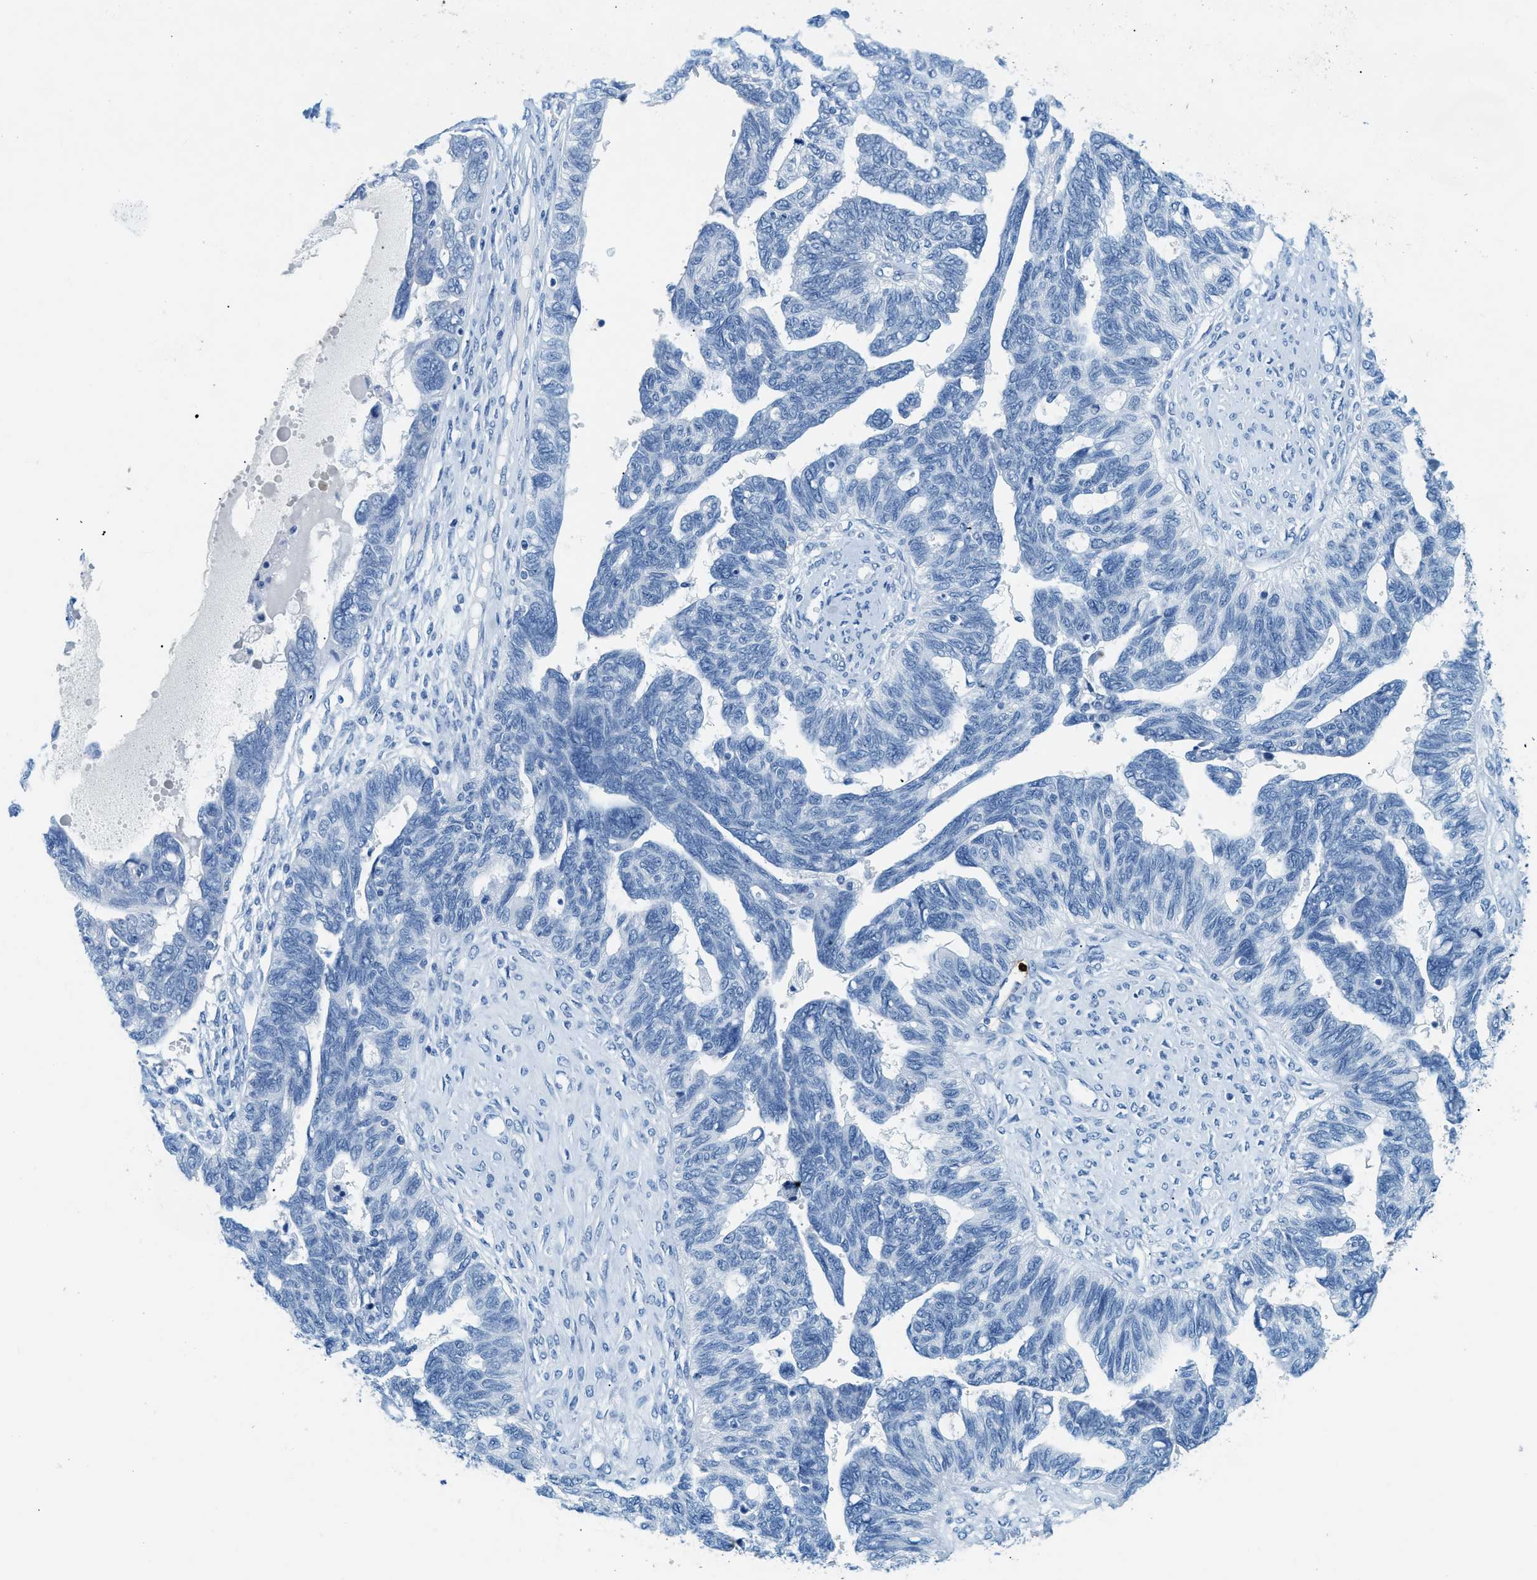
{"staining": {"intensity": "negative", "quantity": "none", "location": "none"}, "tissue": "ovarian cancer", "cell_type": "Tumor cells", "image_type": "cancer", "snomed": [{"axis": "morphology", "description": "Cystadenocarcinoma, serous, NOS"}, {"axis": "topography", "description": "Ovary"}], "caption": "Protein analysis of ovarian cancer shows no significant positivity in tumor cells.", "gene": "TPSAB1", "patient": {"sex": "female", "age": 79}}